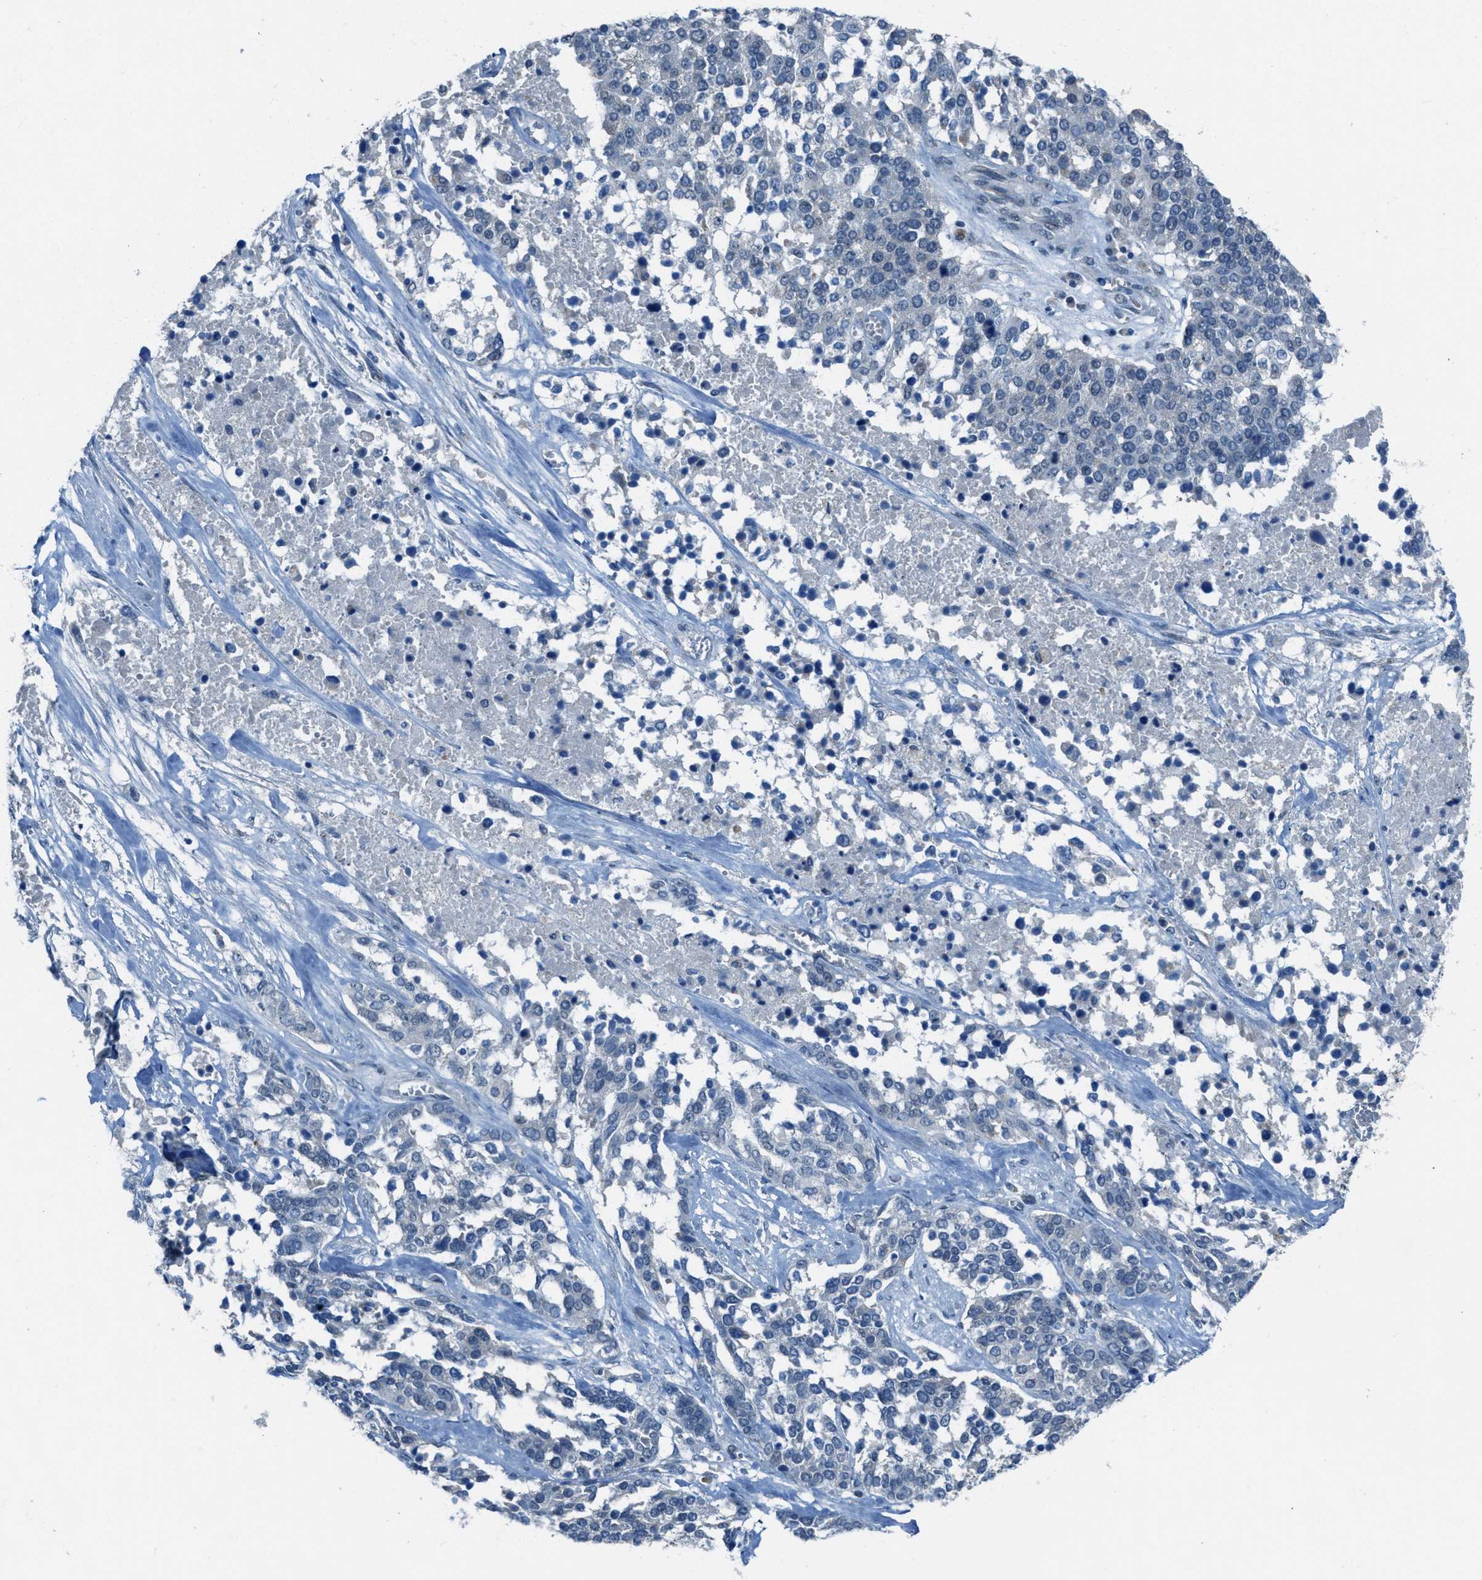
{"staining": {"intensity": "negative", "quantity": "none", "location": "none"}, "tissue": "ovarian cancer", "cell_type": "Tumor cells", "image_type": "cancer", "snomed": [{"axis": "morphology", "description": "Cystadenocarcinoma, serous, NOS"}, {"axis": "topography", "description": "Ovary"}], "caption": "The IHC histopathology image has no significant positivity in tumor cells of ovarian cancer tissue. The staining is performed using DAB brown chromogen with nuclei counter-stained in using hematoxylin.", "gene": "CDON", "patient": {"sex": "female", "age": 44}}